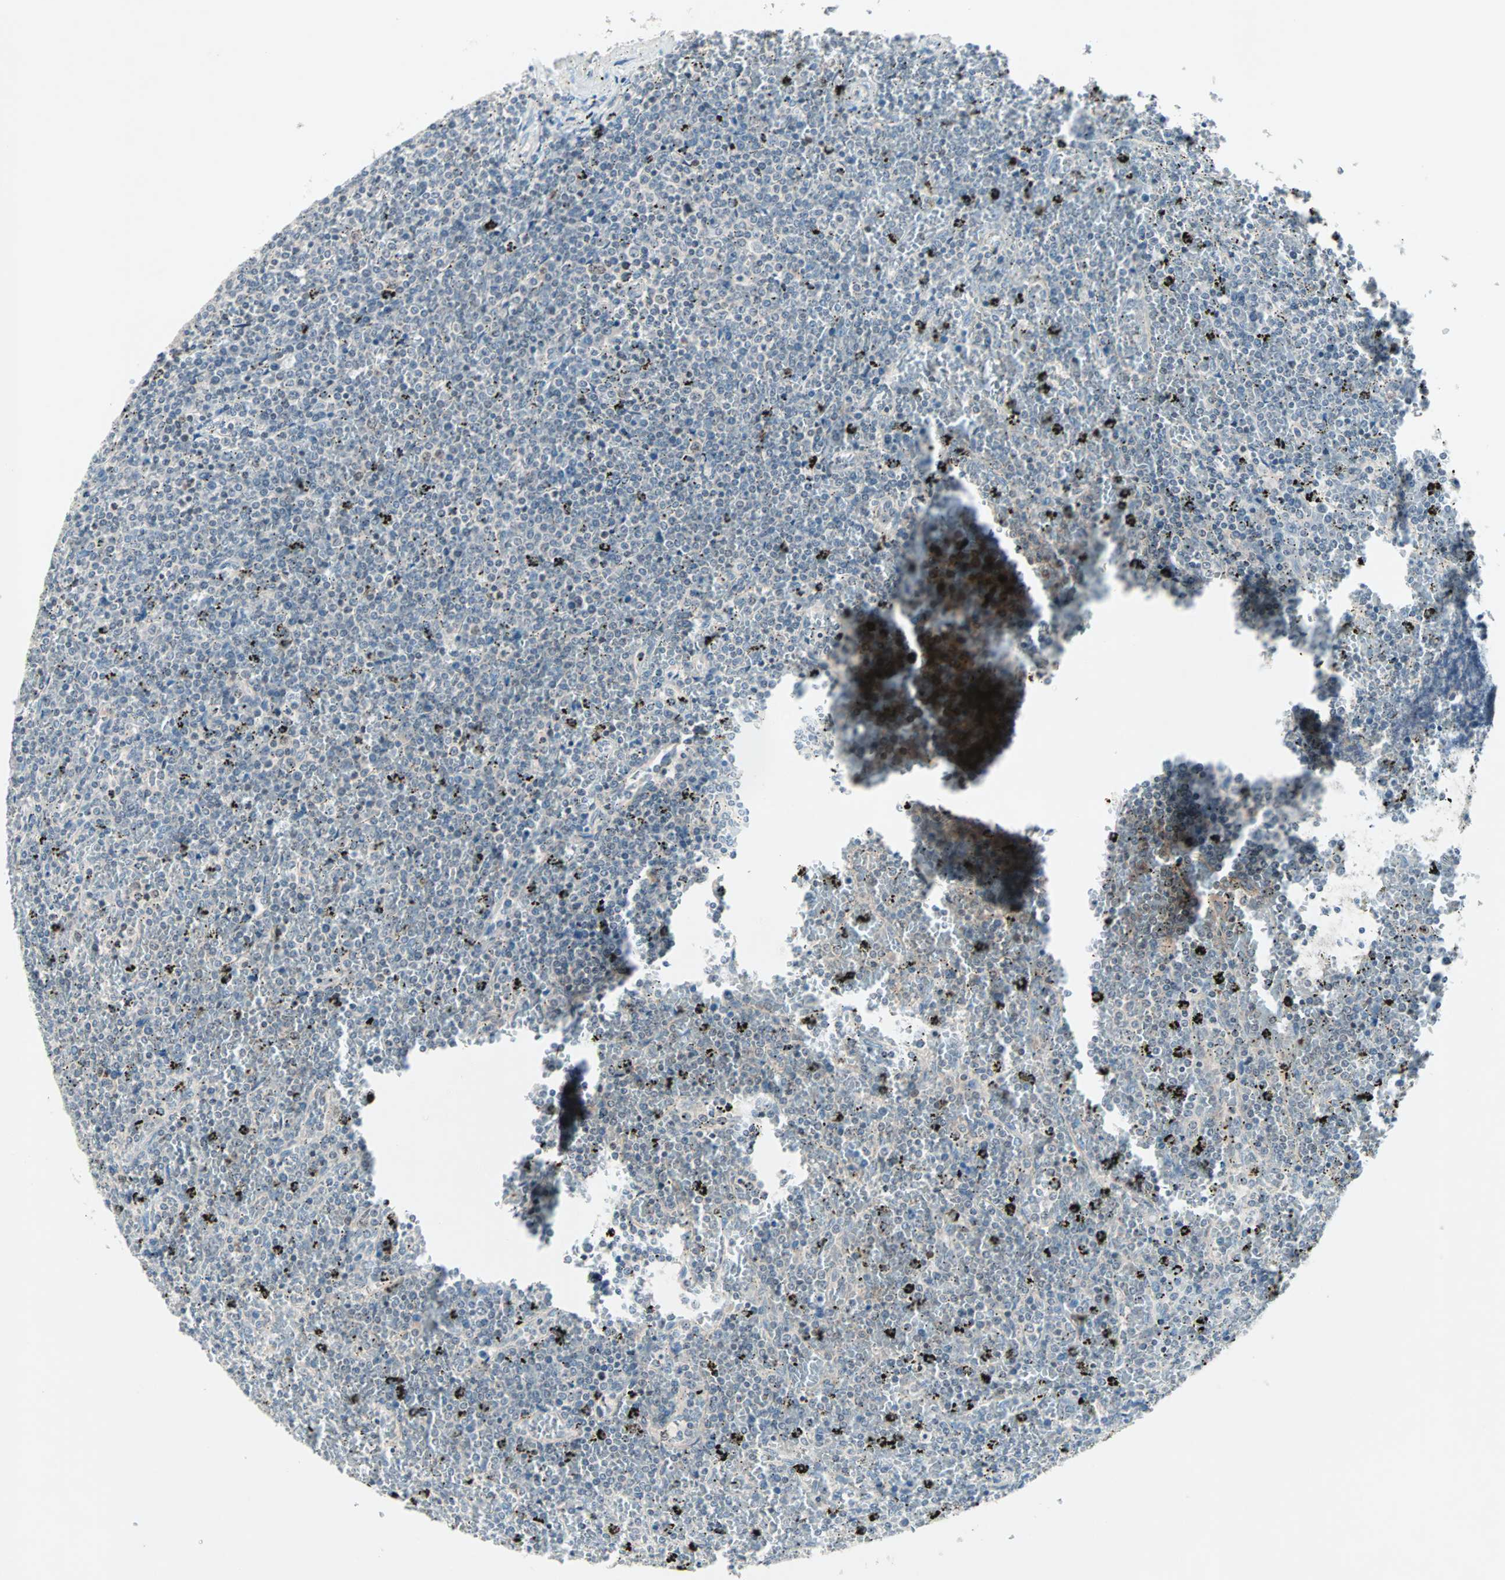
{"staining": {"intensity": "strong", "quantity": "<25%", "location": "nuclear"}, "tissue": "lymphoma", "cell_type": "Tumor cells", "image_type": "cancer", "snomed": [{"axis": "morphology", "description": "Malignant lymphoma, non-Hodgkin's type, Low grade"}, {"axis": "topography", "description": "Spleen"}], "caption": "Lymphoma tissue reveals strong nuclear staining in approximately <25% of tumor cells", "gene": "CCNE2", "patient": {"sex": "female", "age": 77}}